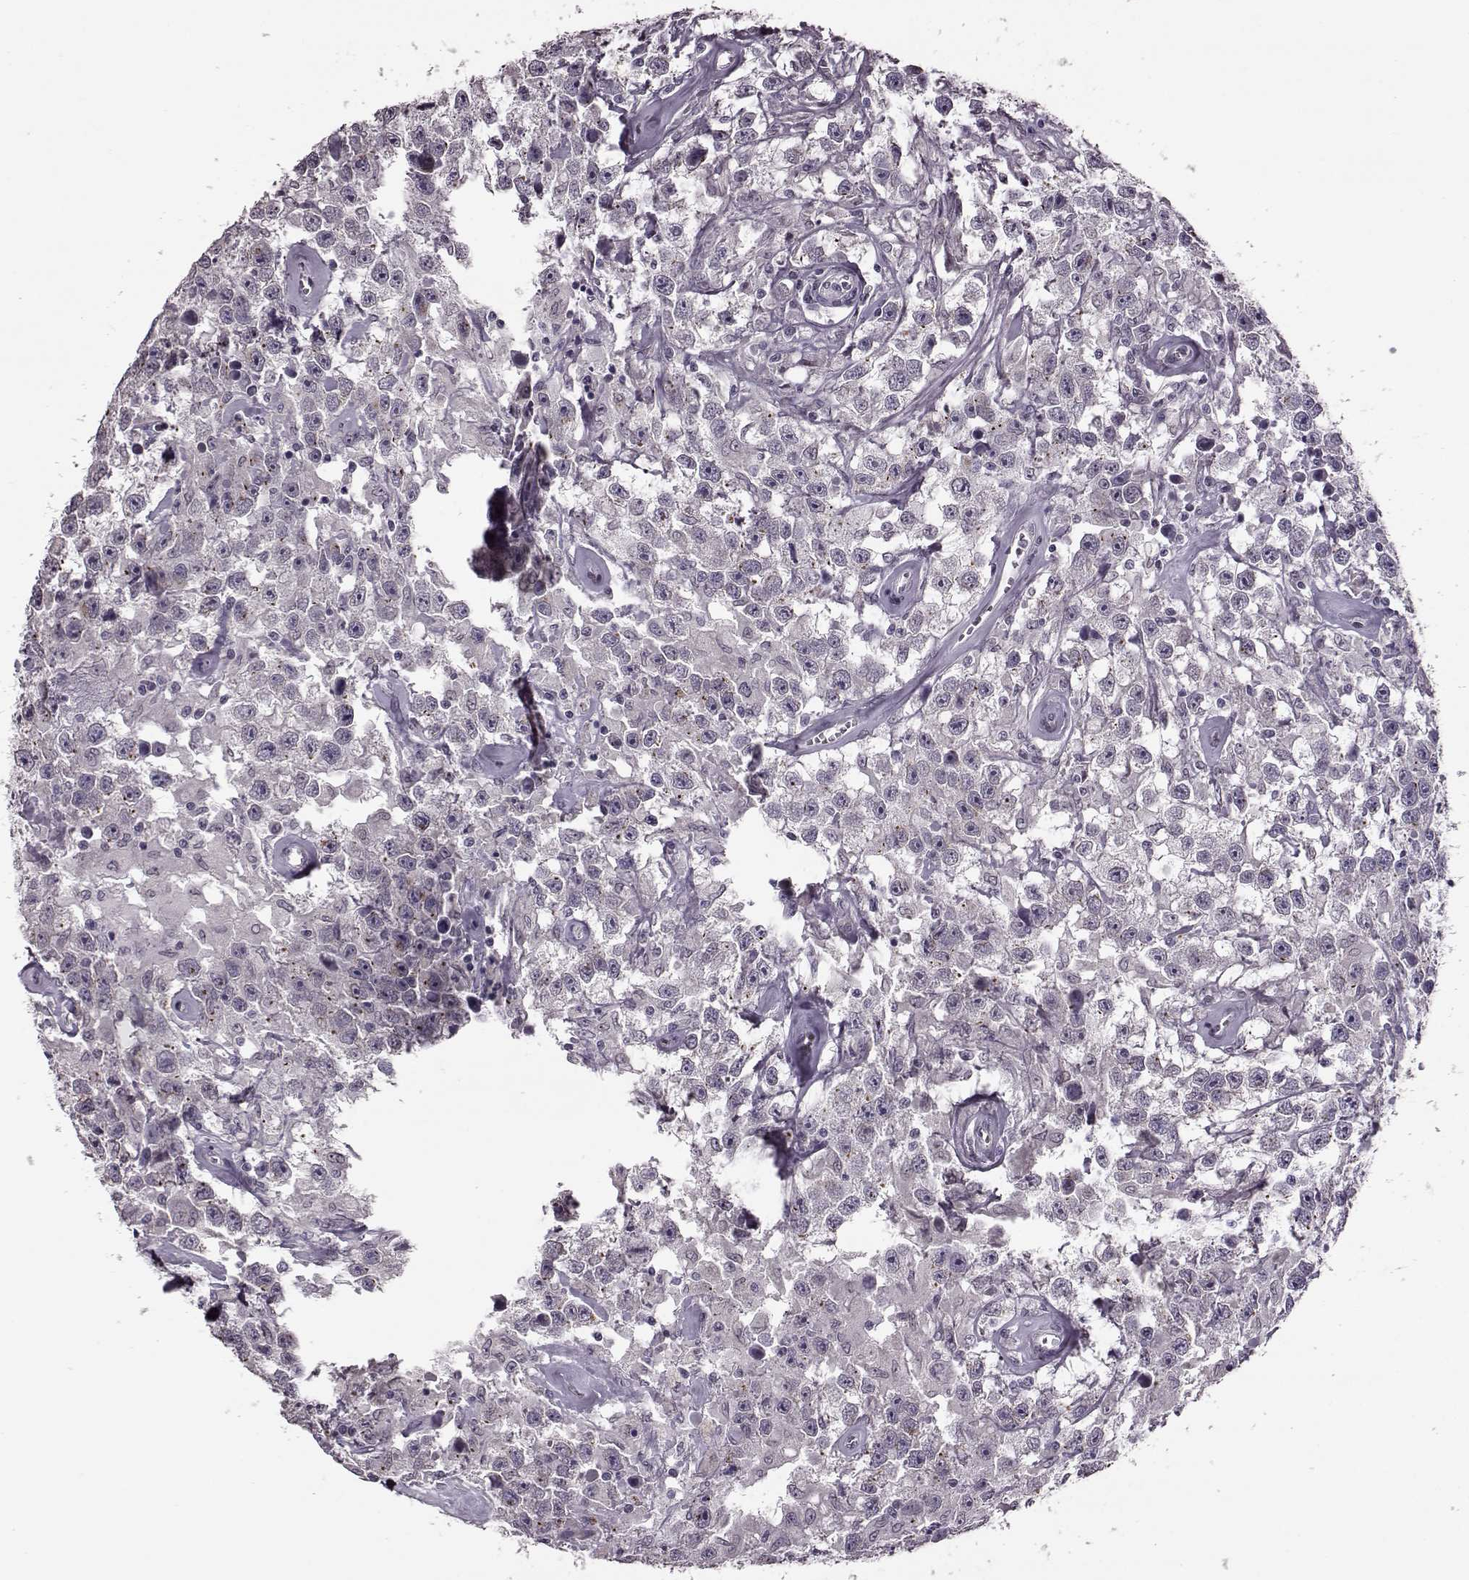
{"staining": {"intensity": "negative", "quantity": "none", "location": "none"}, "tissue": "testis cancer", "cell_type": "Tumor cells", "image_type": "cancer", "snomed": [{"axis": "morphology", "description": "Seminoma, NOS"}, {"axis": "topography", "description": "Testis"}], "caption": "Immunohistochemistry (IHC) of human testis cancer displays no expression in tumor cells.", "gene": "STX1B", "patient": {"sex": "male", "age": 43}}